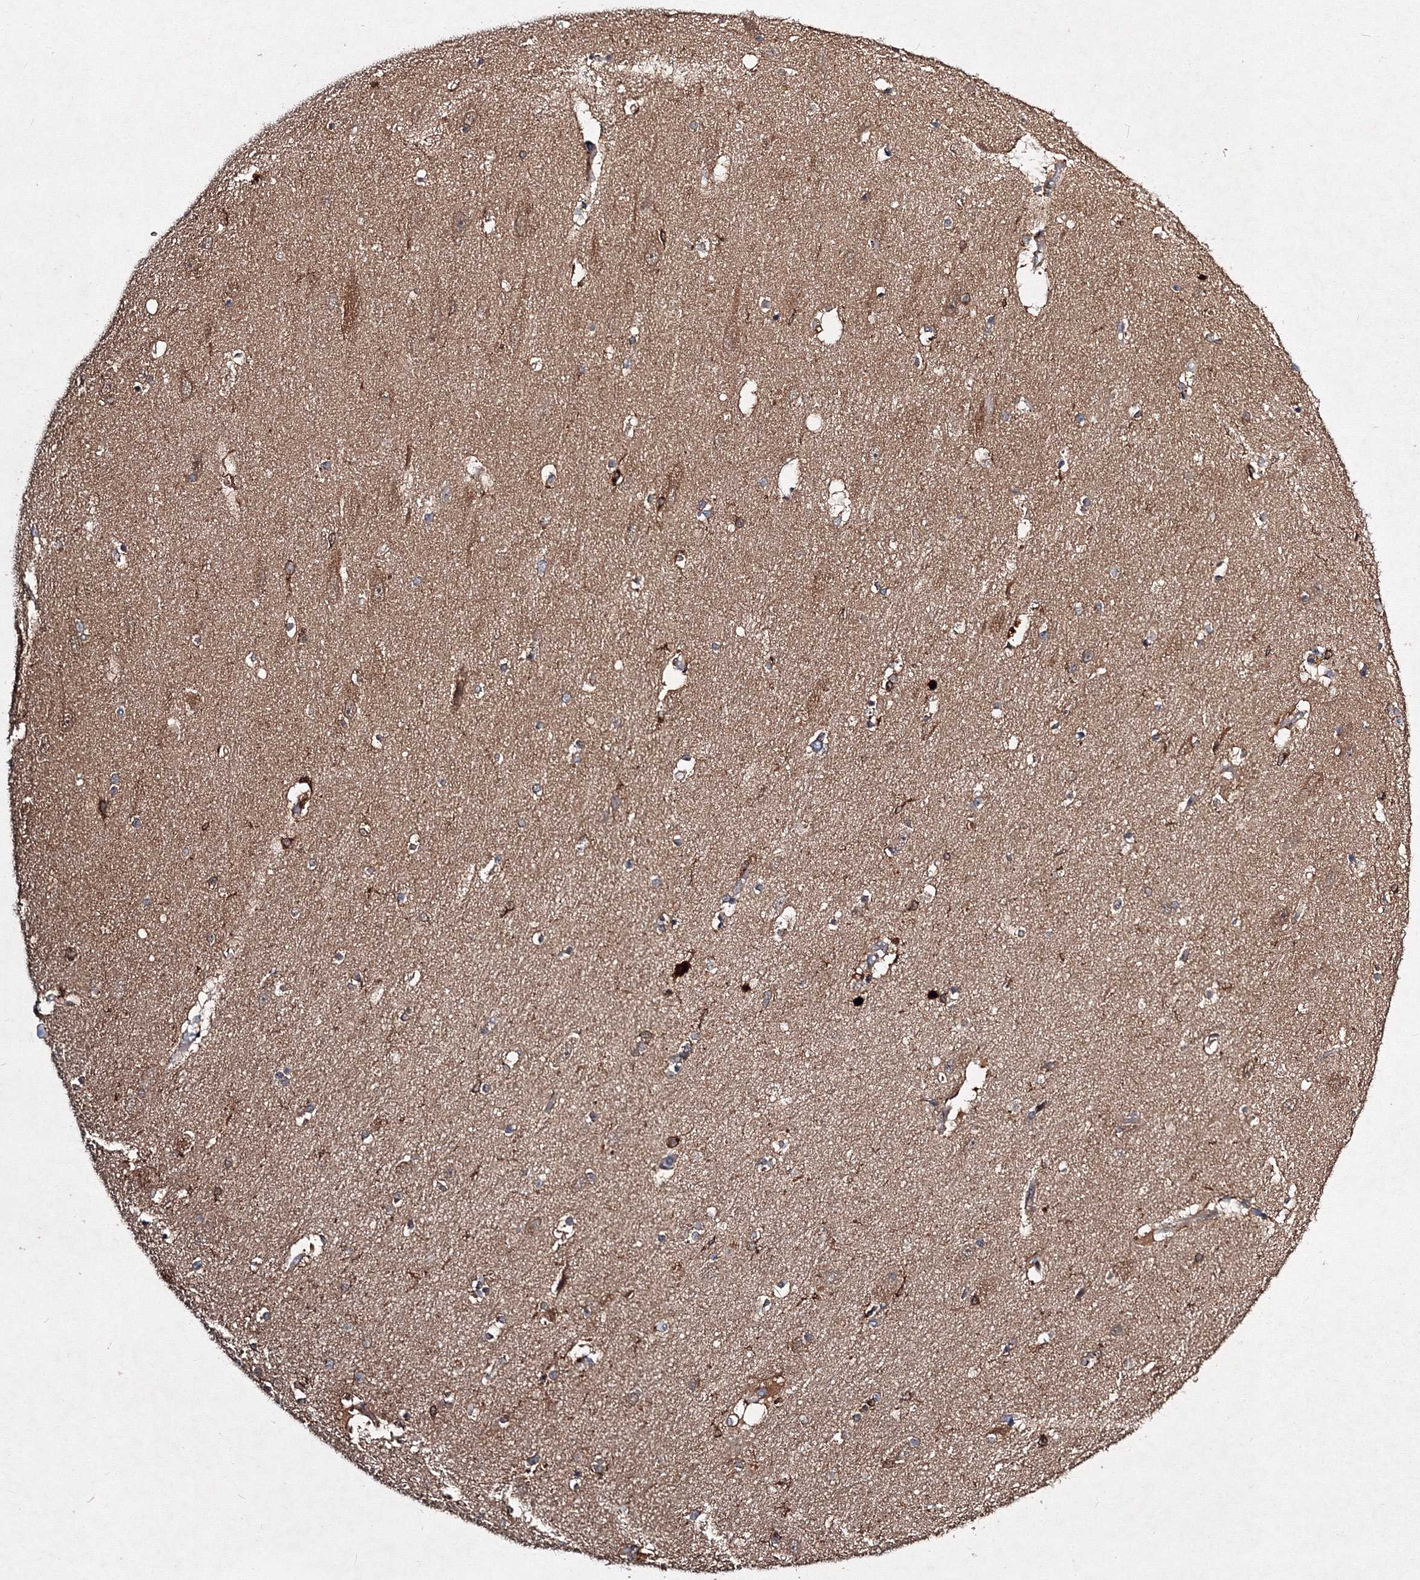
{"staining": {"intensity": "moderate", "quantity": "<25%", "location": "cytoplasmic/membranous"}, "tissue": "hippocampus", "cell_type": "Glial cells", "image_type": "normal", "snomed": [{"axis": "morphology", "description": "Normal tissue, NOS"}, {"axis": "topography", "description": "Hippocampus"}], "caption": "IHC histopathology image of unremarkable hippocampus stained for a protein (brown), which reveals low levels of moderate cytoplasmic/membranous expression in about <25% of glial cells.", "gene": "RANBP3L", "patient": {"sex": "female", "age": 54}}